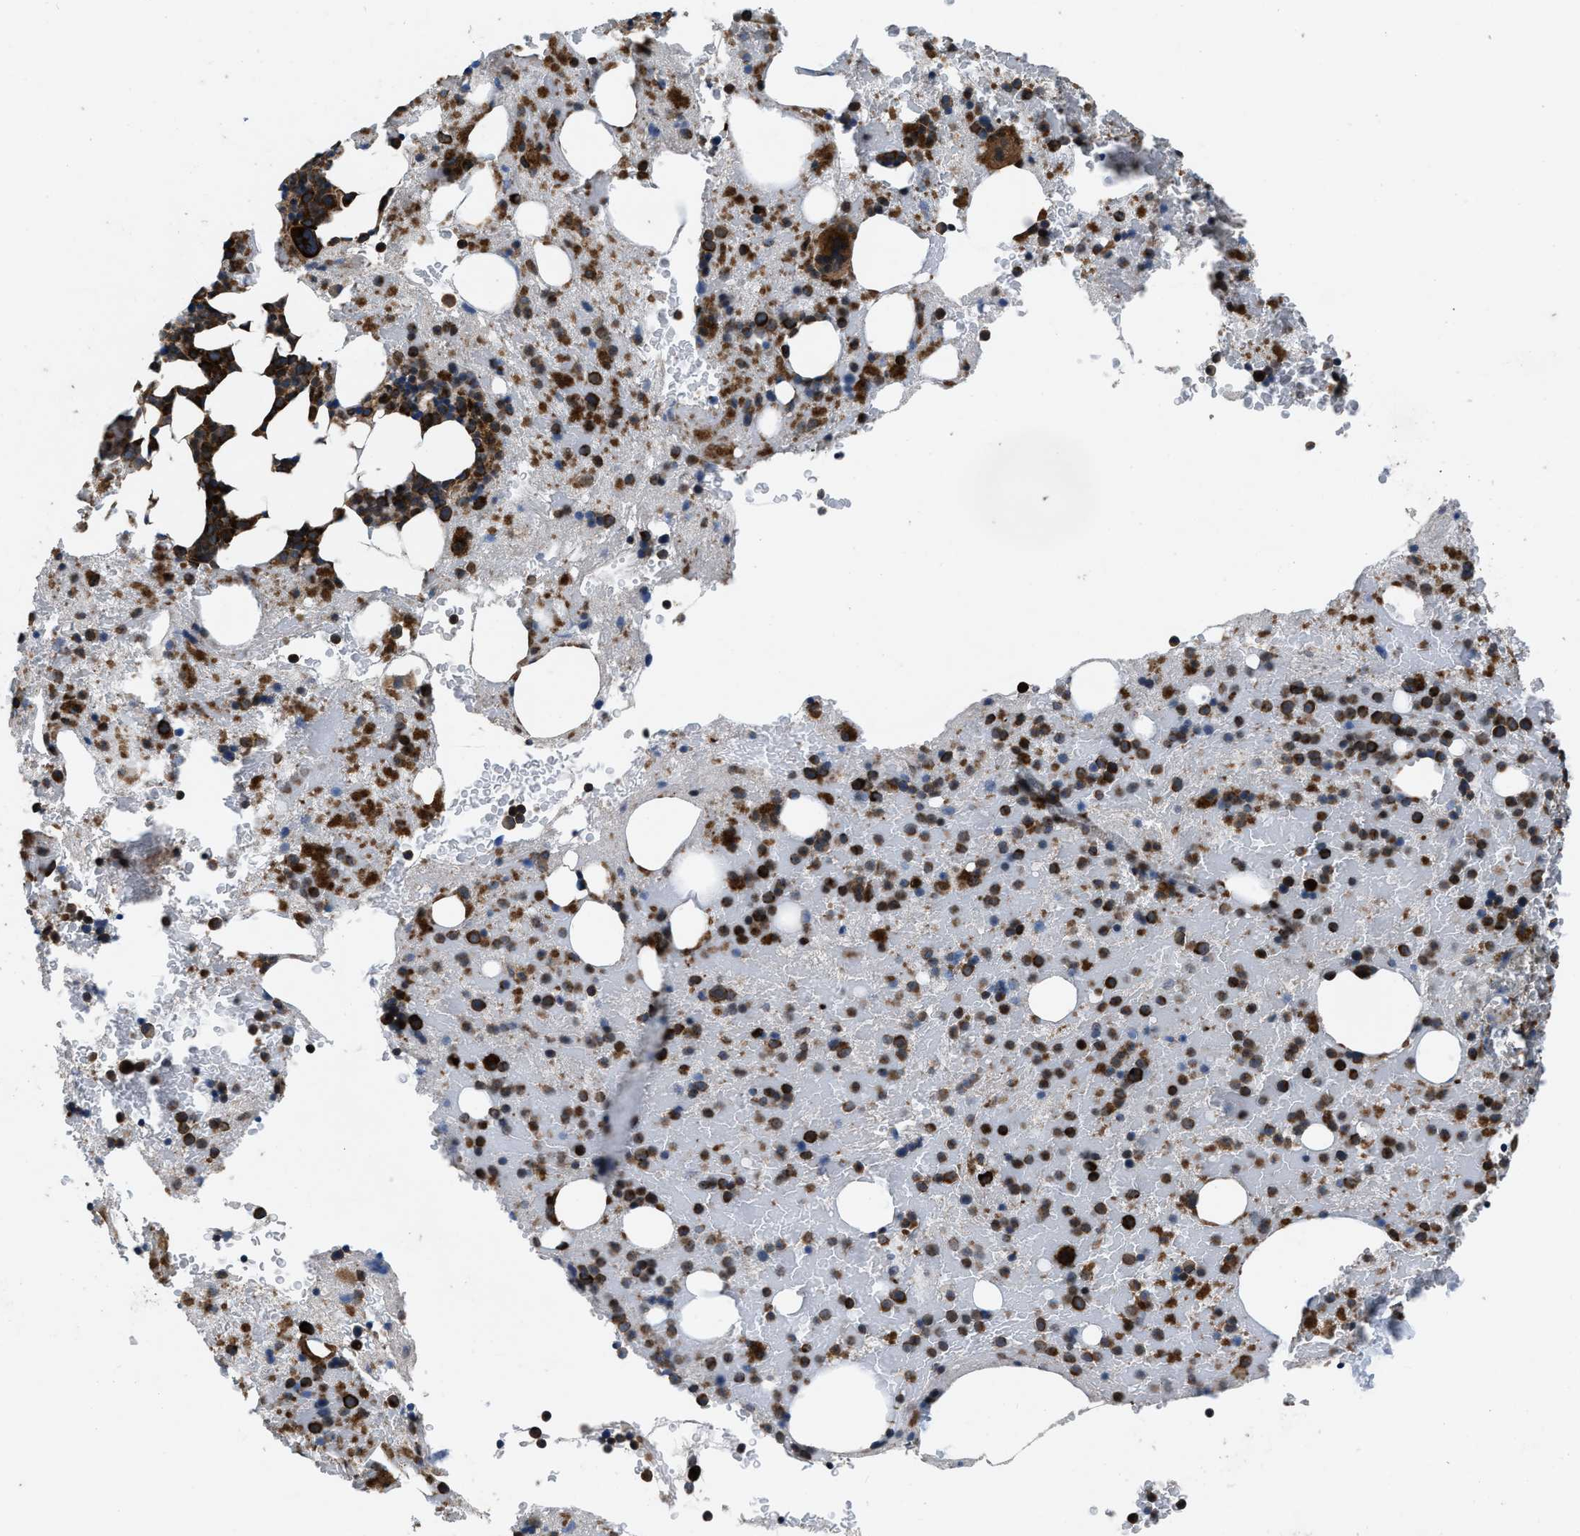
{"staining": {"intensity": "strong", "quantity": ">75%", "location": "cytoplasmic/membranous"}, "tissue": "bone marrow", "cell_type": "Hematopoietic cells", "image_type": "normal", "snomed": [{"axis": "morphology", "description": "Normal tissue, NOS"}, {"axis": "morphology", "description": "Inflammation, NOS"}, {"axis": "topography", "description": "Bone marrow"}], "caption": "Strong cytoplasmic/membranous protein positivity is appreciated in about >75% of hematopoietic cells in bone marrow. Nuclei are stained in blue.", "gene": "PER3", "patient": {"sex": "male", "age": 63}}